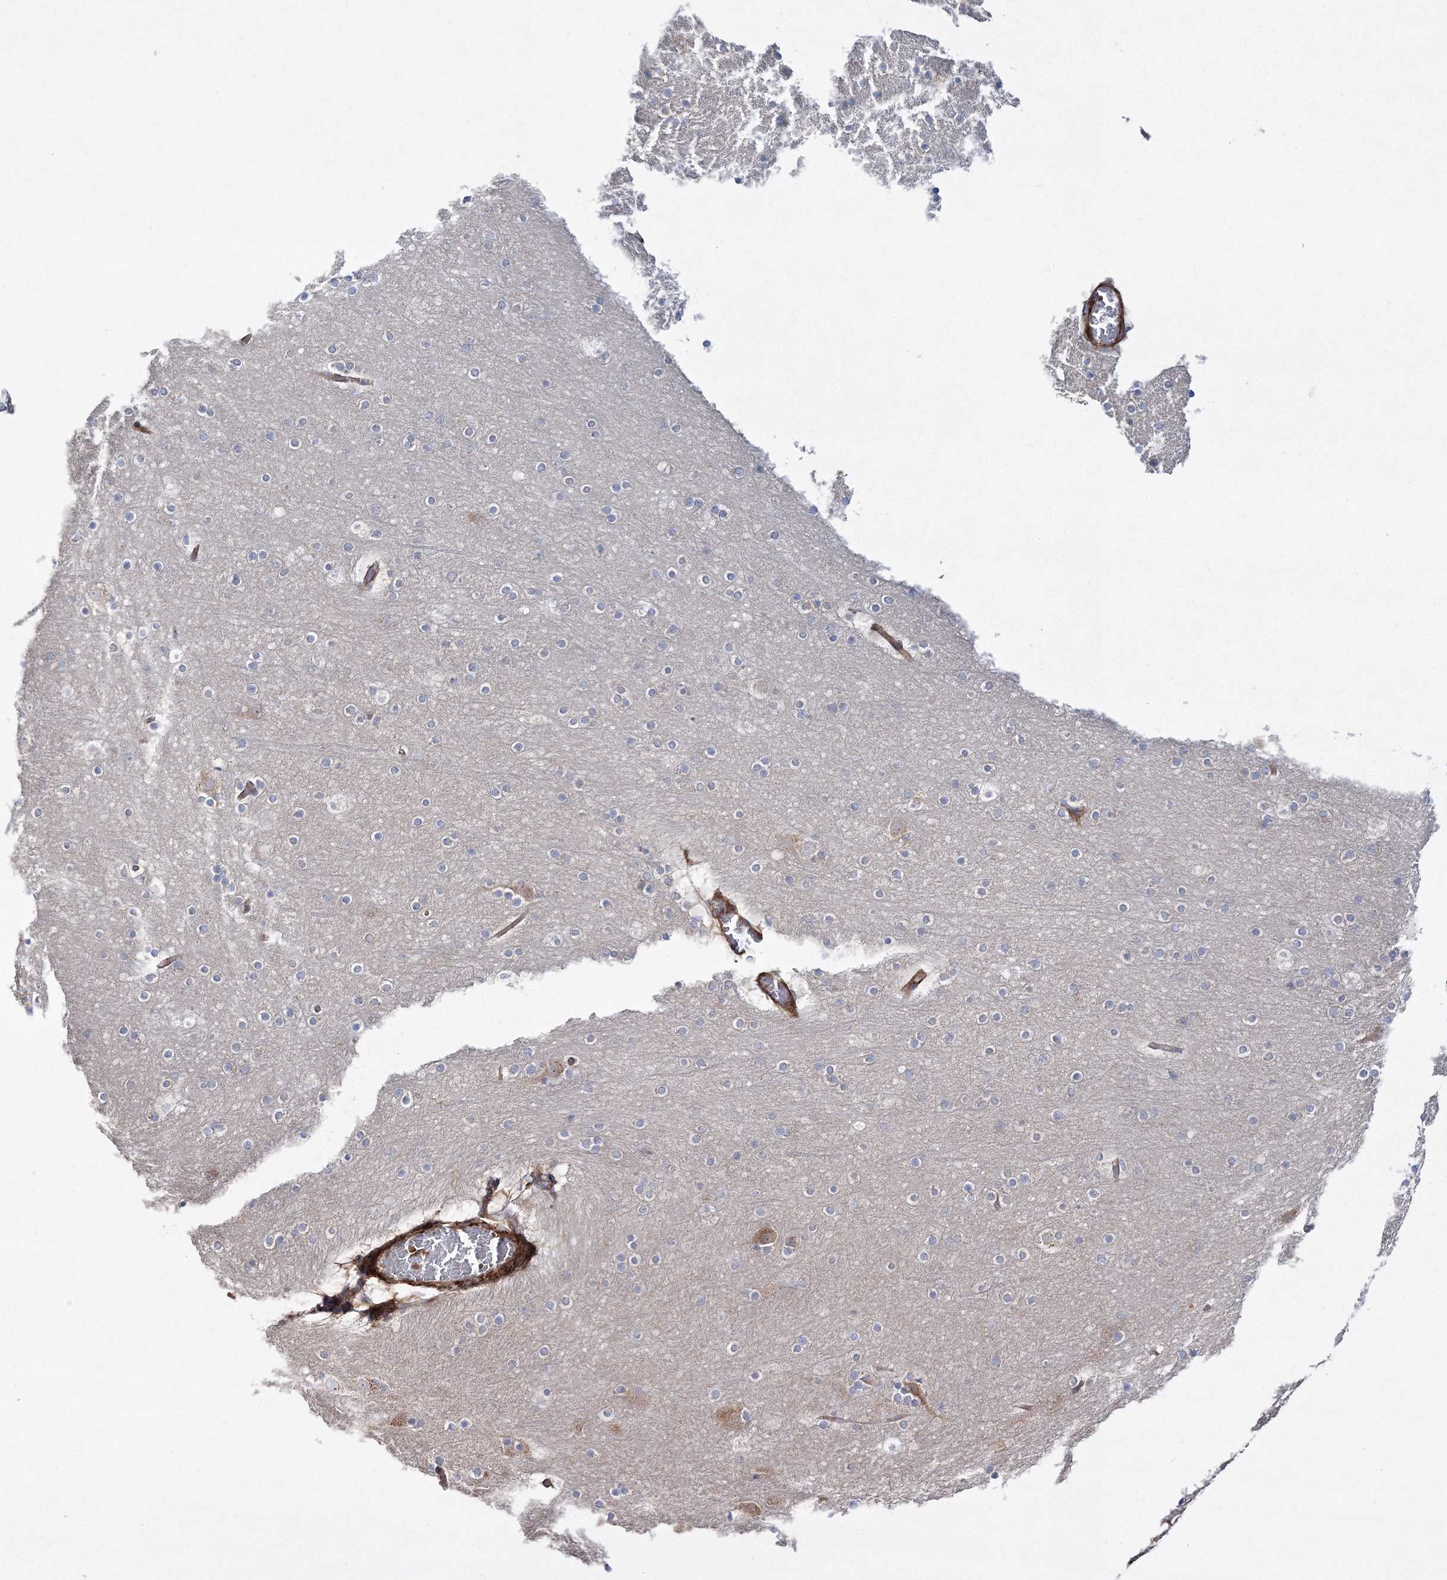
{"staining": {"intensity": "moderate", "quantity": ">75%", "location": "cytoplasmic/membranous"}, "tissue": "cerebral cortex", "cell_type": "Endothelial cells", "image_type": "normal", "snomed": [{"axis": "morphology", "description": "Normal tissue, NOS"}, {"axis": "topography", "description": "Cerebral cortex"}], "caption": "Immunohistochemical staining of unremarkable human cerebral cortex demonstrates >75% levels of moderate cytoplasmic/membranous protein expression in approximately >75% of endothelial cells. Nuclei are stained in blue.", "gene": "ZSWIM6", "patient": {"sex": "male", "age": 57}}